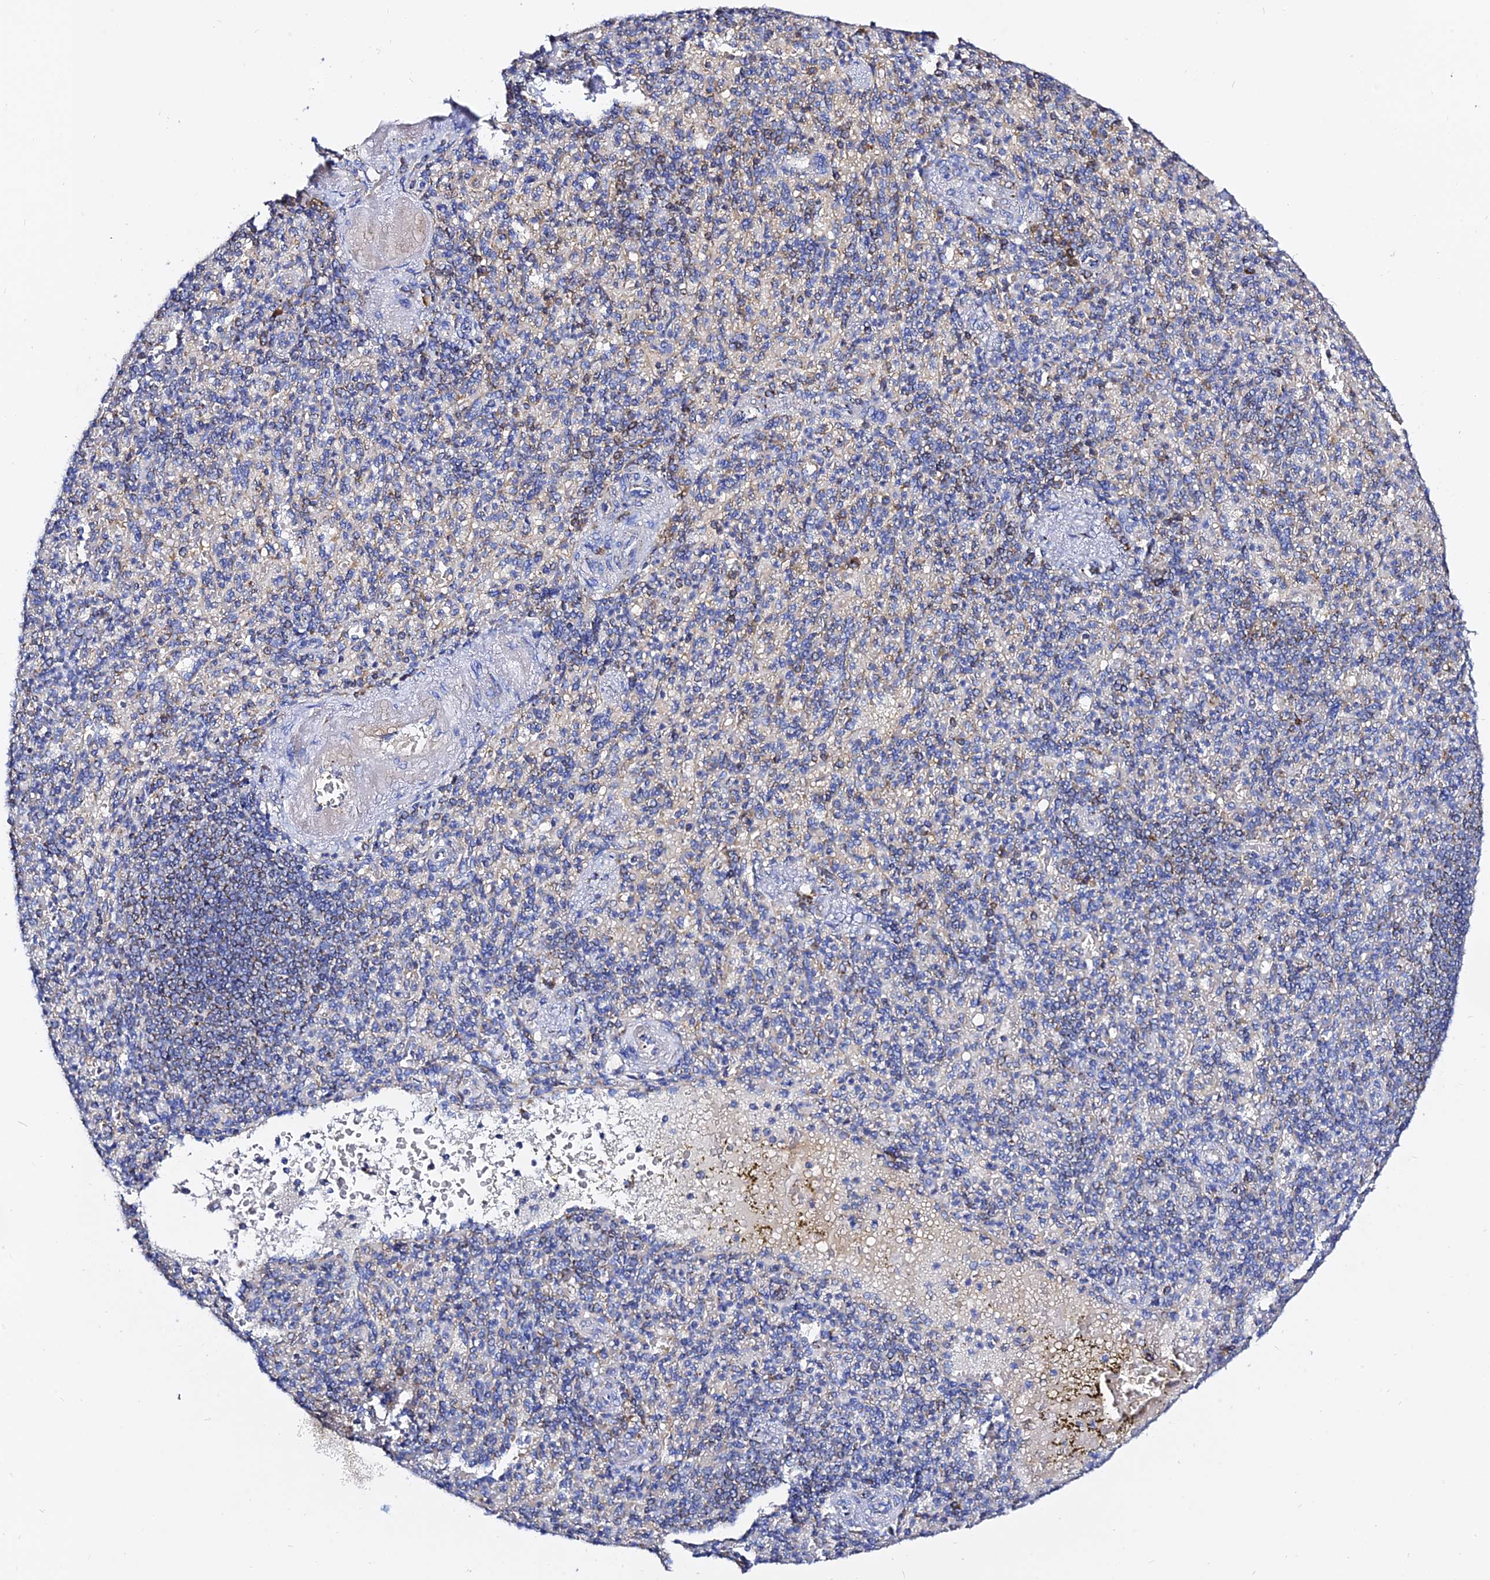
{"staining": {"intensity": "weak", "quantity": "<25%", "location": "cytoplasmic/membranous"}, "tissue": "spleen", "cell_type": "Cells in red pulp", "image_type": "normal", "snomed": [{"axis": "morphology", "description": "Normal tissue, NOS"}, {"axis": "topography", "description": "Spleen"}], "caption": "DAB immunohistochemical staining of normal spleen exhibits no significant positivity in cells in red pulp. Brightfield microscopy of immunohistochemistry stained with DAB (brown) and hematoxylin (blue), captured at high magnification.", "gene": "TYW5", "patient": {"sex": "female", "age": 74}}